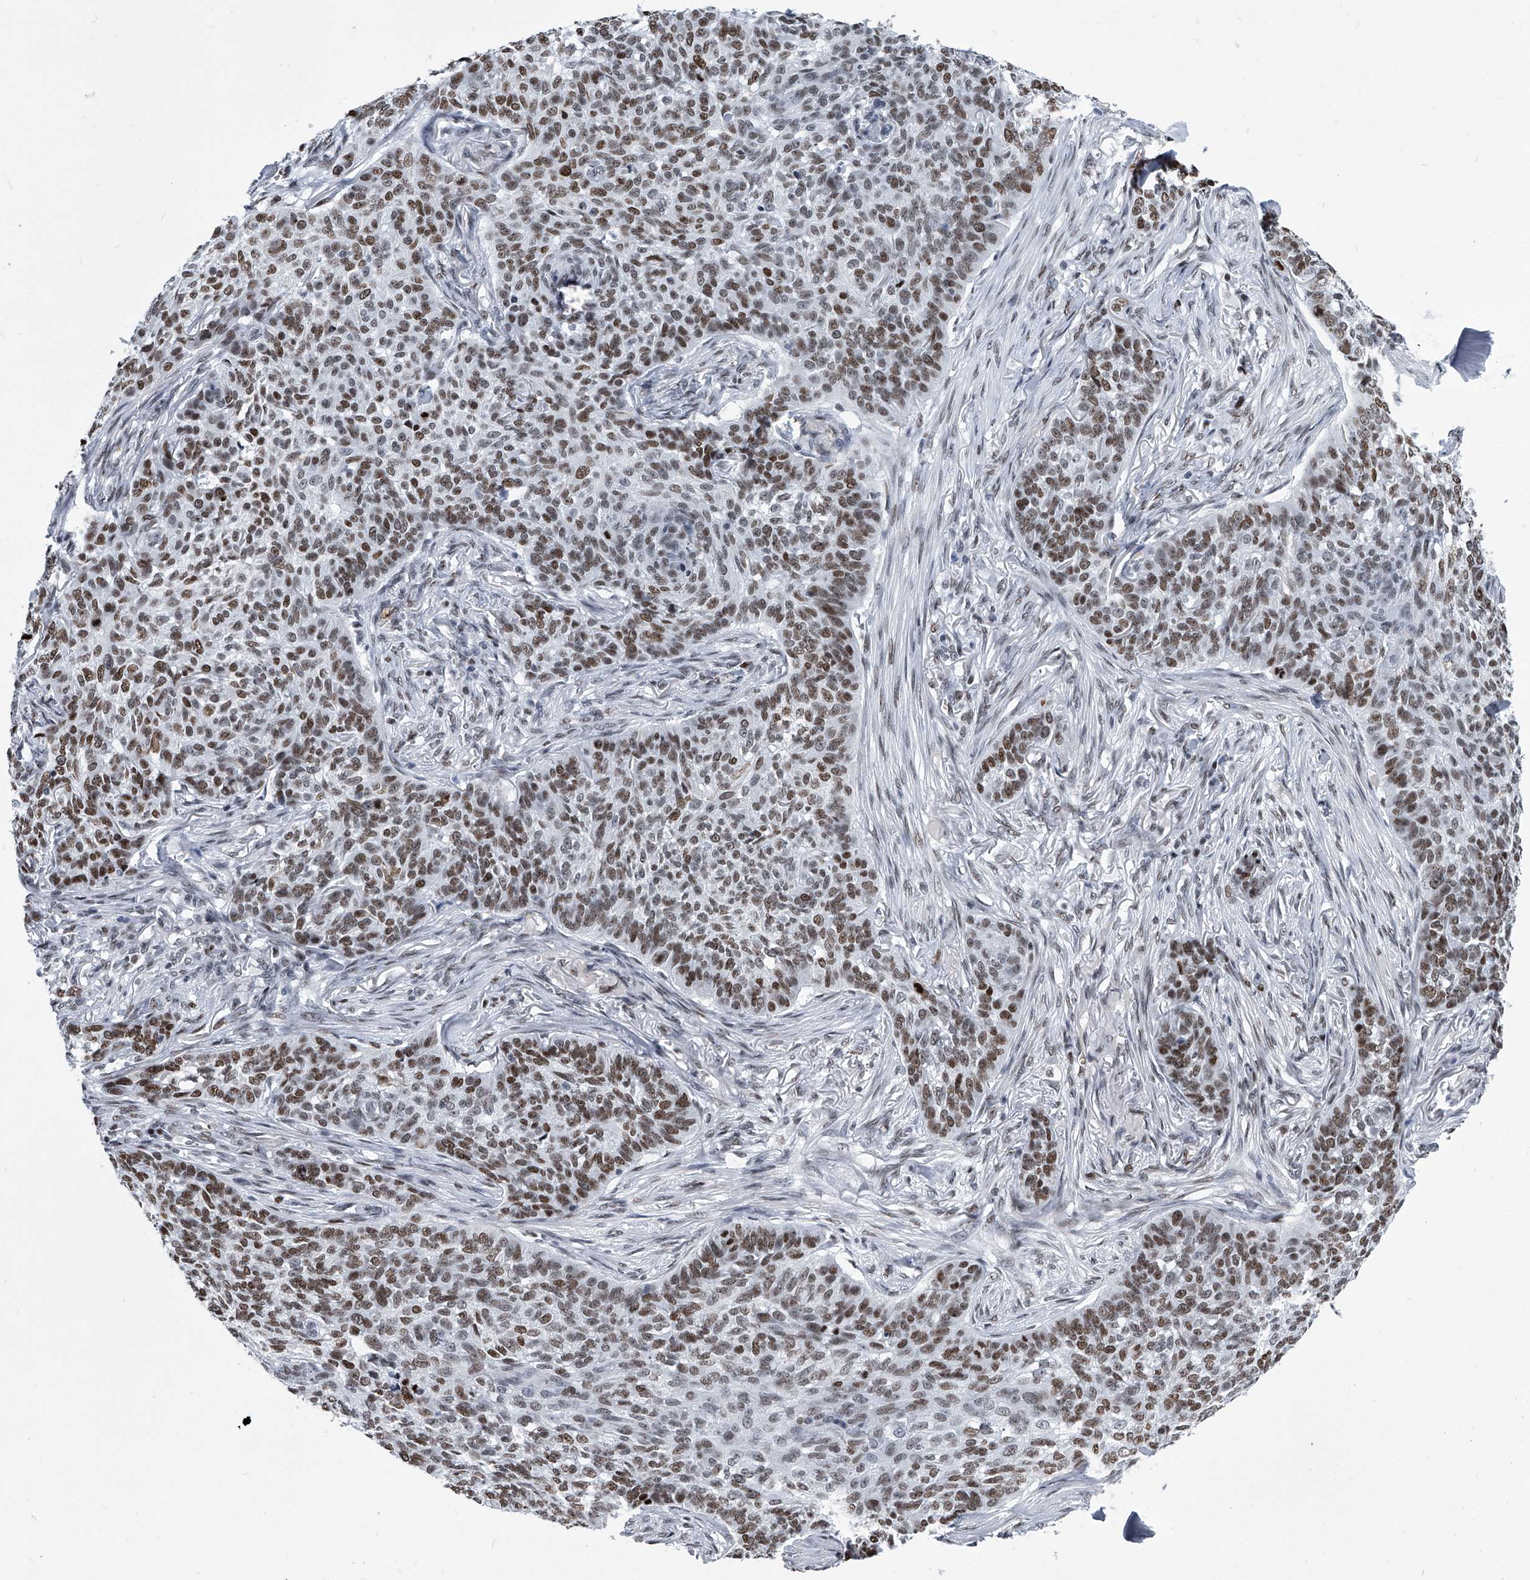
{"staining": {"intensity": "moderate", "quantity": ">75%", "location": "nuclear"}, "tissue": "skin cancer", "cell_type": "Tumor cells", "image_type": "cancer", "snomed": [{"axis": "morphology", "description": "Basal cell carcinoma"}, {"axis": "topography", "description": "Skin"}], "caption": "This micrograph reveals immunohistochemistry staining of skin basal cell carcinoma, with medium moderate nuclear staining in approximately >75% of tumor cells.", "gene": "SIM2", "patient": {"sex": "male", "age": 85}}